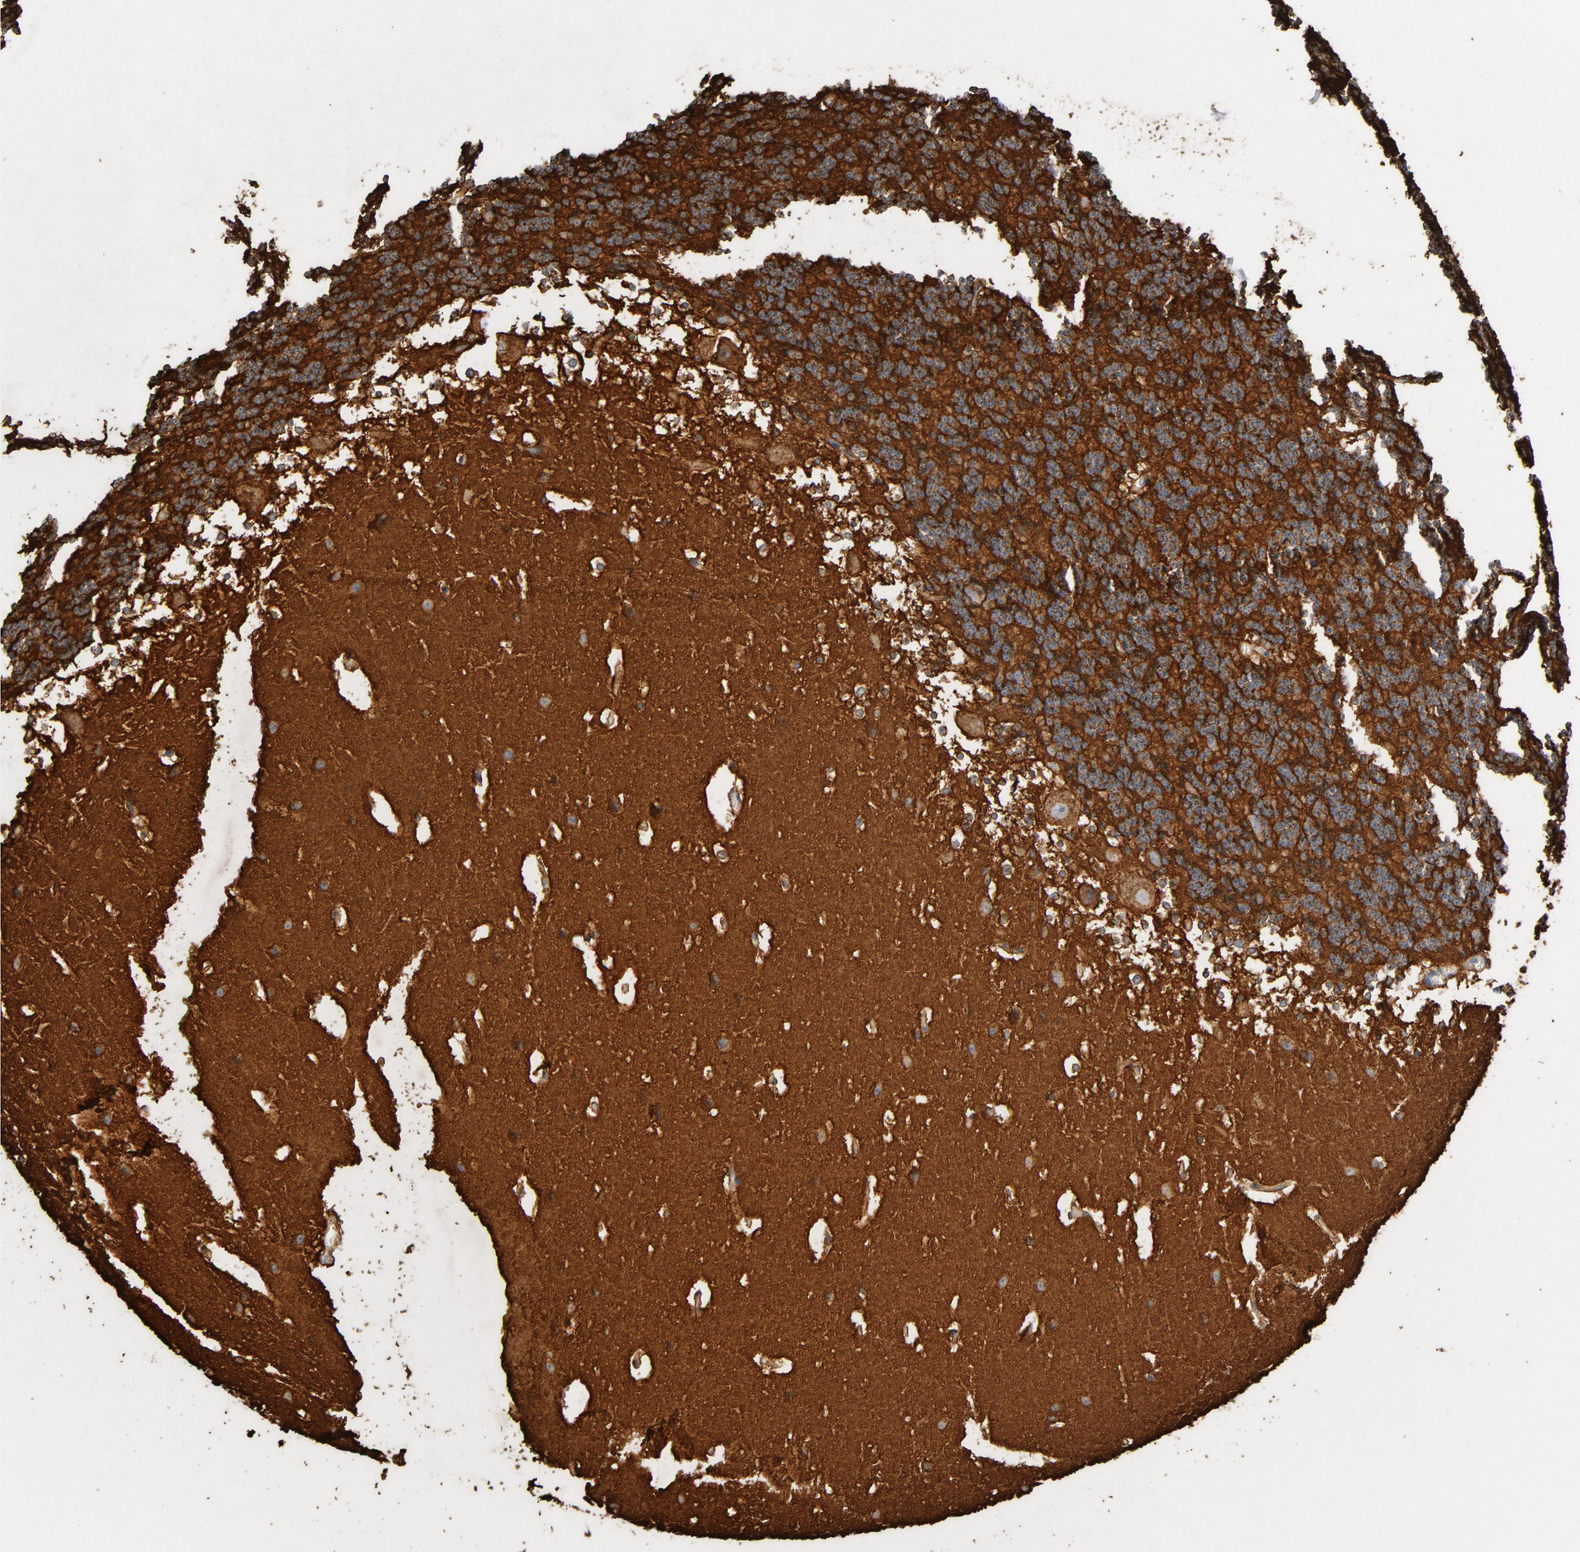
{"staining": {"intensity": "weak", "quantity": ">75%", "location": "cytoplasmic/membranous"}, "tissue": "cerebellum", "cell_type": "Cells in granular layer", "image_type": "normal", "snomed": [{"axis": "morphology", "description": "Normal tissue, NOS"}, {"axis": "topography", "description": "Cerebellum"}], "caption": "Weak cytoplasmic/membranous positivity for a protein is appreciated in about >75% of cells in granular layer of normal cerebellum using immunohistochemistry (IHC).", "gene": "PTPRB", "patient": {"sex": "female", "age": 19}}